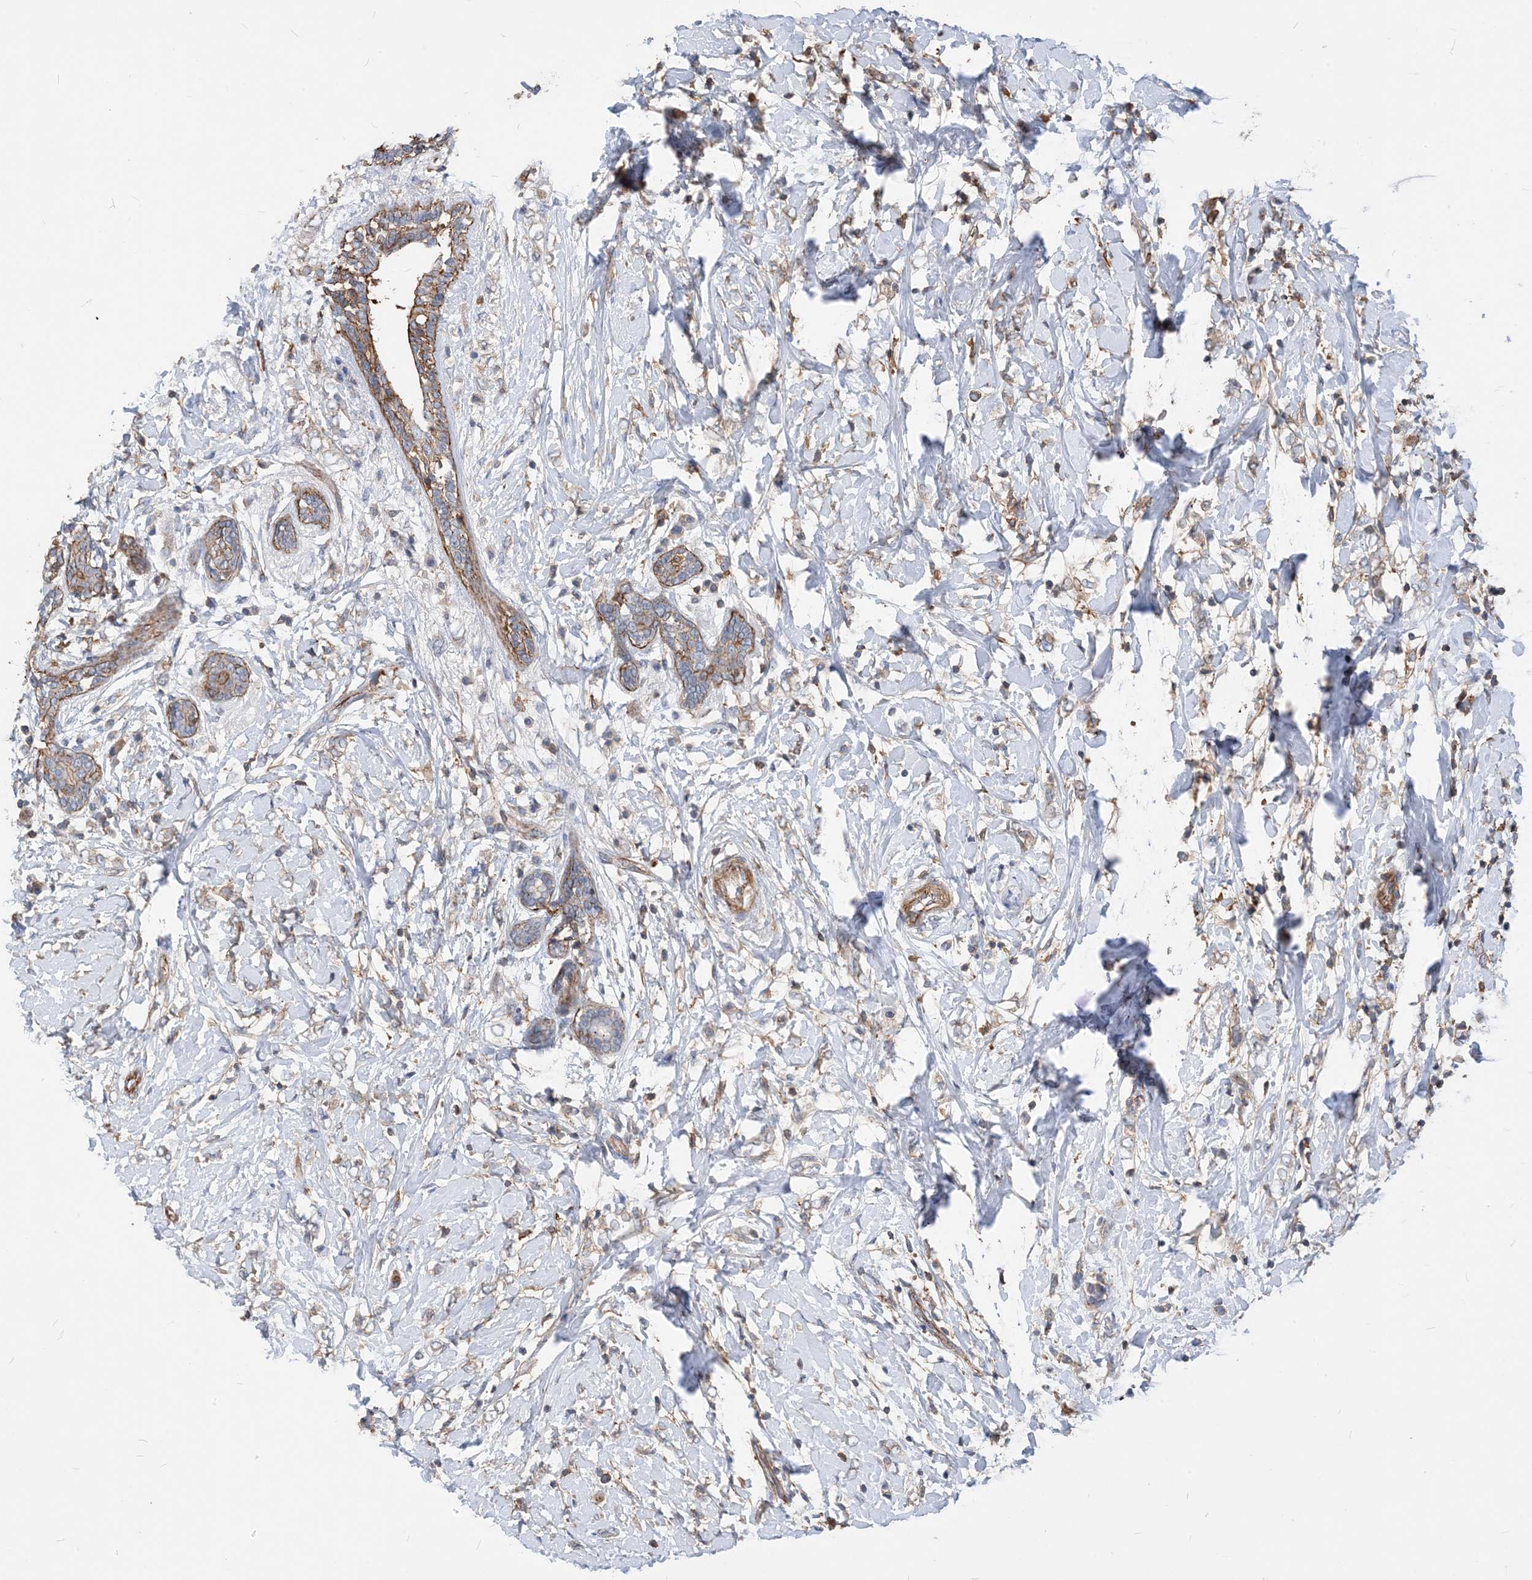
{"staining": {"intensity": "moderate", "quantity": "<25%", "location": "cytoplasmic/membranous"}, "tissue": "breast cancer", "cell_type": "Tumor cells", "image_type": "cancer", "snomed": [{"axis": "morphology", "description": "Normal tissue, NOS"}, {"axis": "morphology", "description": "Lobular carcinoma"}, {"axis": "topography", "description": "Breast"}], "caption": "IHC micrograph of neoplastic tissue: breast cancer stained using immunohistochemistry exhibits low levels of moderate protein expression localized specifically in the cytoplasmic/membranous of tumor cells, appearing as a cytoplasmic/membranous brown color.", "gene": "PARVG", "patient": {"sex": "female", "age": 47}}